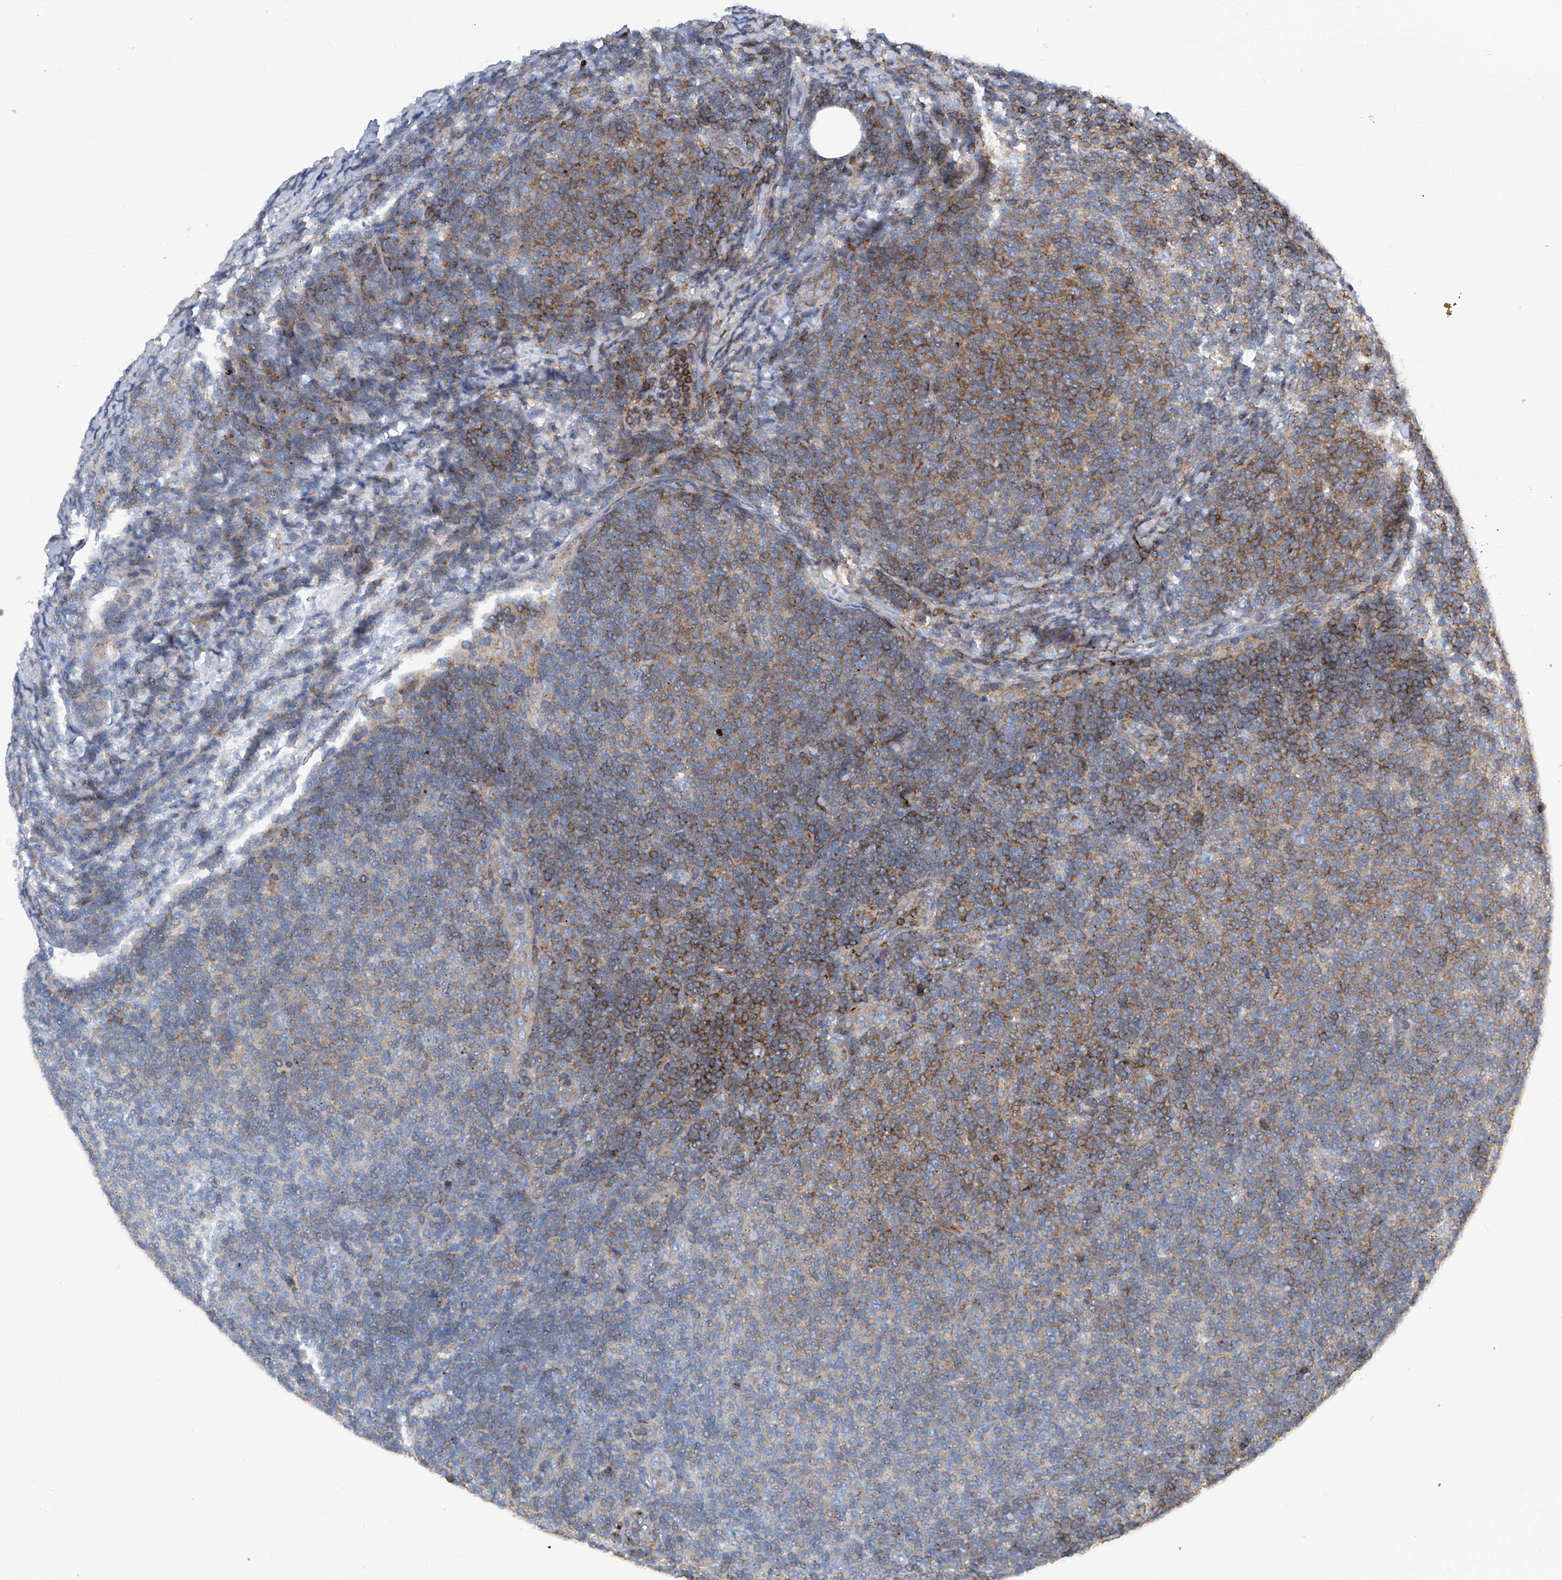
{"staining": {"intensity": "moderate", "quantity": "<25%", "location": "cytoplasmic/membranous"}, "tissue": "lymphoma", "cell_type": "Tumor cells", "image_type": "cancer", "snomed": [{"axis": "morphology", "description": "Malignant lymphoma, non-Hodgkin's type, Low grade"}, {"axis": "topography", "description": "Lymph node"}], "caption": "Immunohistochemical staining of human malignant lymphoma, non-Hodgkin's type (low-grade) reveals low levels of moderate cytoplasmic/membranous positivity in approximately <25% of tumor cells. The staining is performed using DAB (3,3'-diaminobenzidine) brown chromogen to label protein expression. The nuclei are counter-stained blue using hematoxylin.", "gene": "ZNF484", "patient": {"sex": "male", "age": 66}}